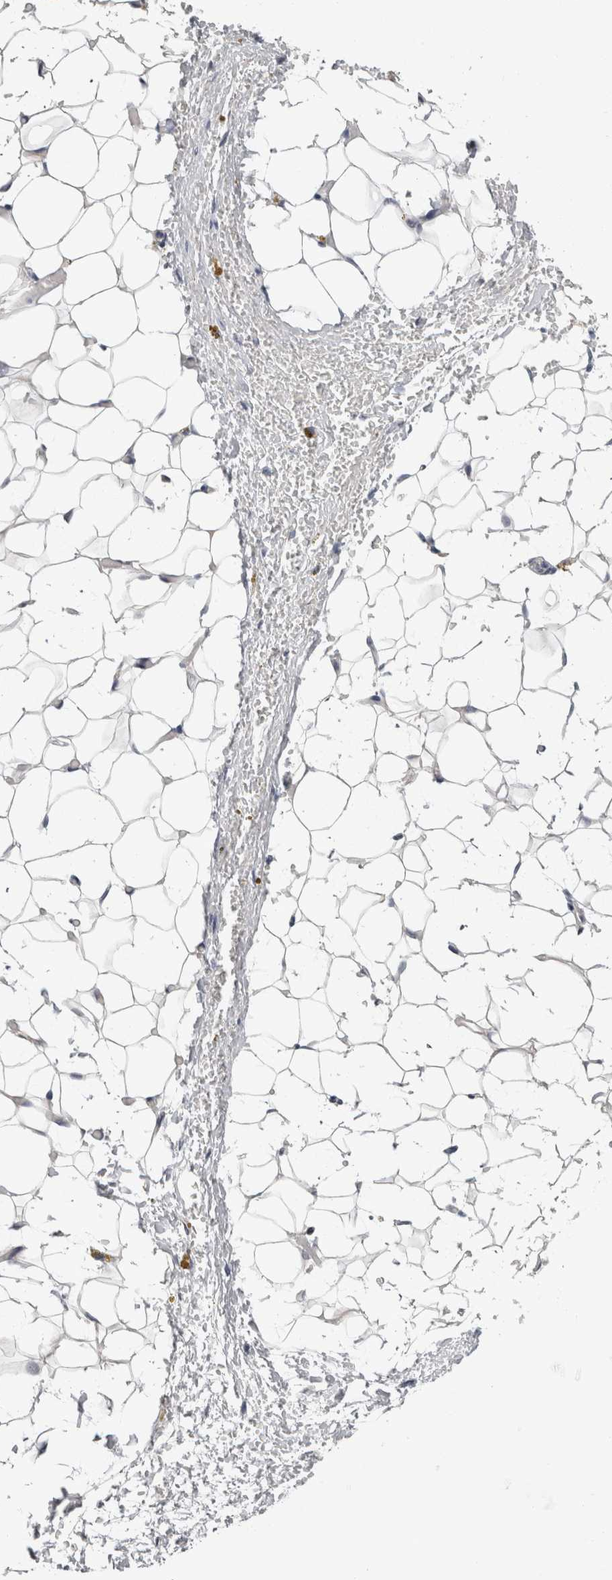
{"staining": {"intensity": "negative", "quantity": "none", "location": "none"}, "tissue": "adipose tissue", "cell_type": "Adipocytes", "image_type": "normal", "snomed": [{"axis": "morphology", "description": "Normal tissue, NOS"}, {"axis": "topography", "description": "Kidney"}, {"axis": "topography", "description": "Peripheral nerve tissue"}], "caption": "An immunohistochemistry histopathology image of normal adipose tissue is shown. There is no staining in adipocytes of adipose tissue. (DAB immunohistochemistry, high magnification).", "gene": "AFMID", "patient": {"sex": "male", "age": 7}}